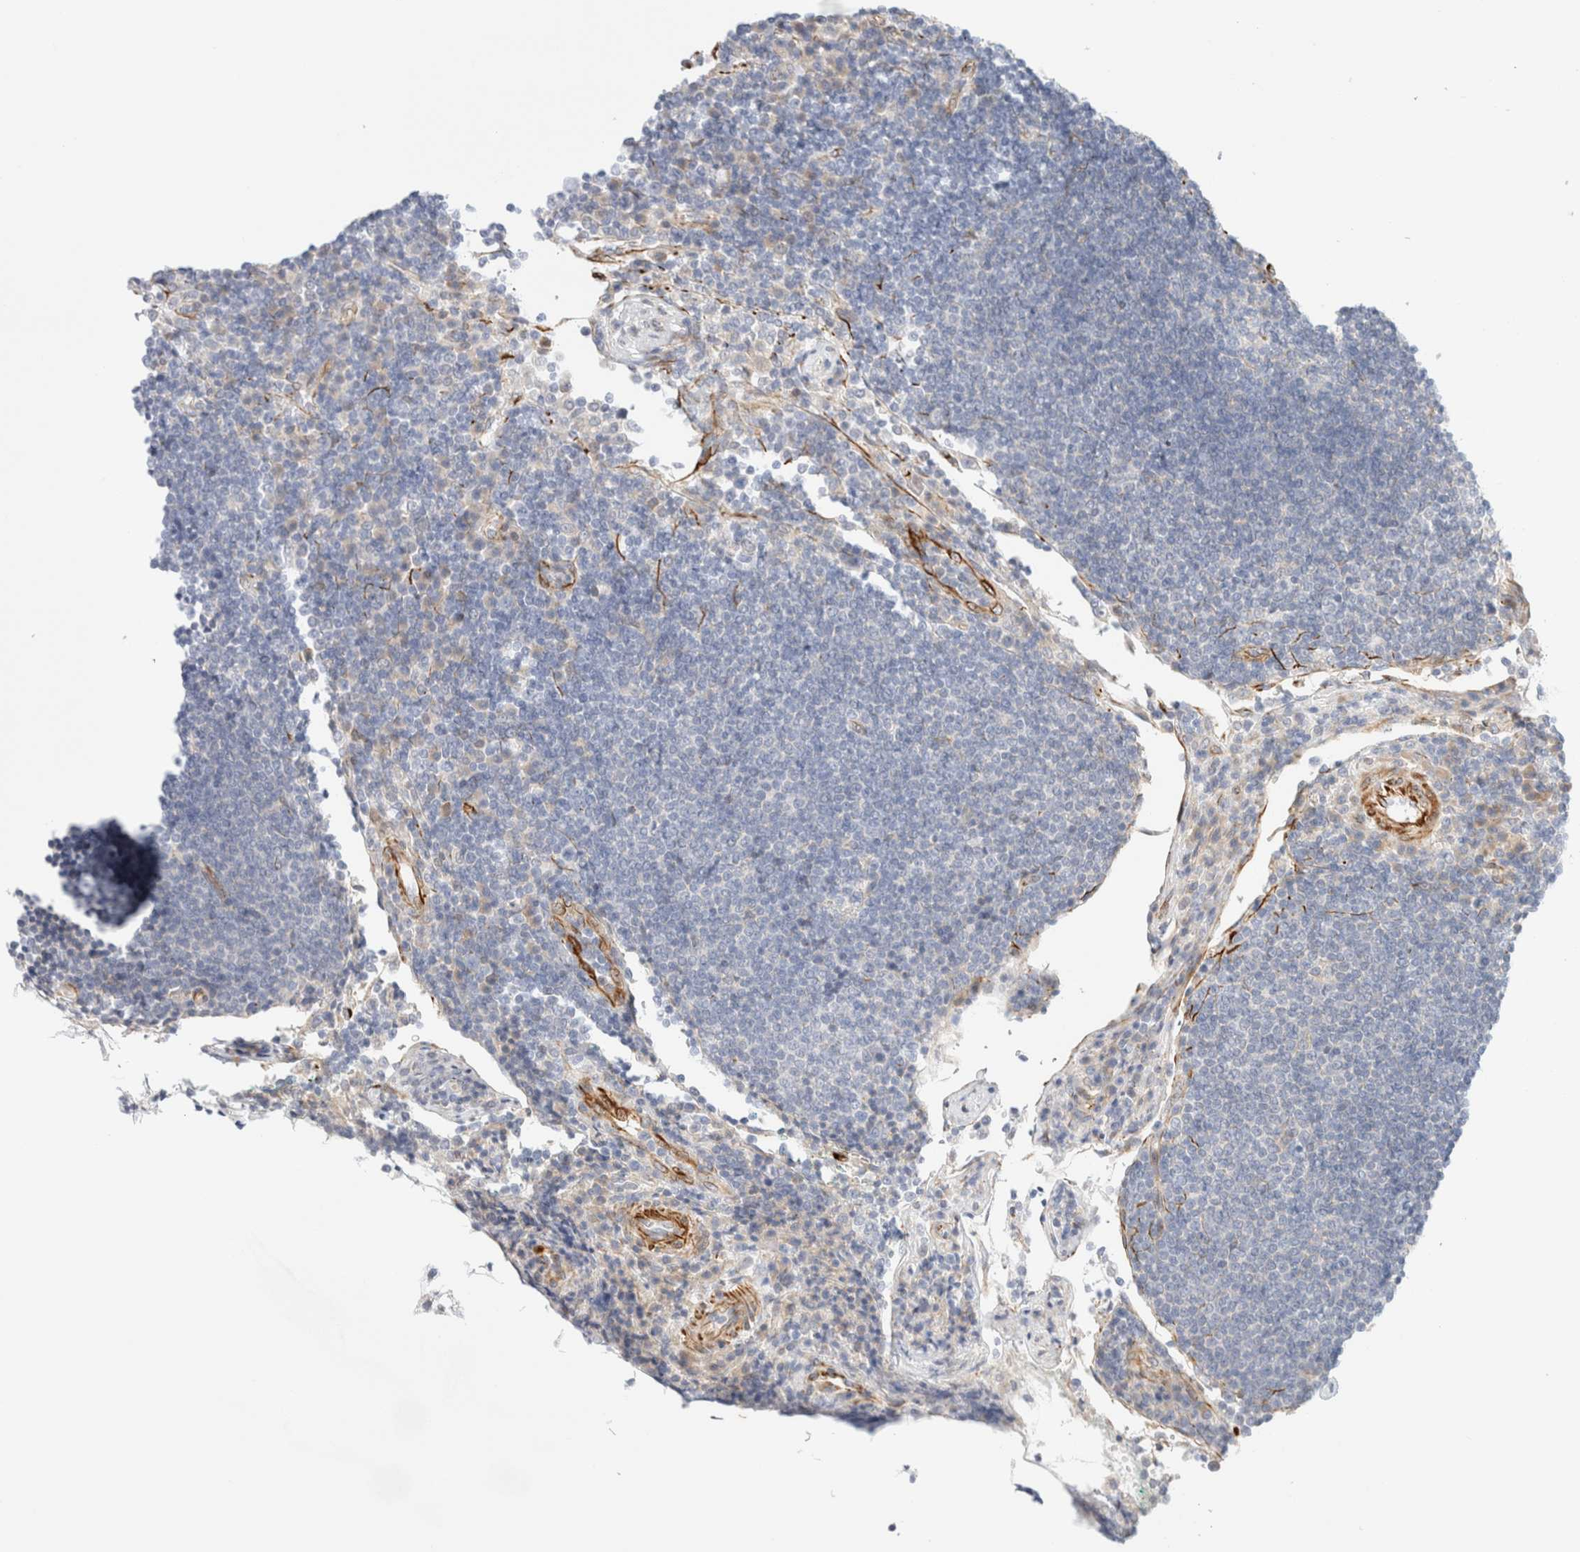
{"staining": {"intensity": "negative", "quantity": "none", "location": "none"}, "tissue": "lymph node", "cell_type": "Germinal center cells", "image_type": "normal", "snomed": [{"axis": "morphology", "description": "Normal tissue, NOS"}, {"axis": "topography", "description": "Lymph node"}], "caption": "Protein analysis of unremarkable lymph node demonstrates no significant positivity in germinal center cells.", "gene": "SLC25A48", "patient": {"sex": "female", "age": 53}}